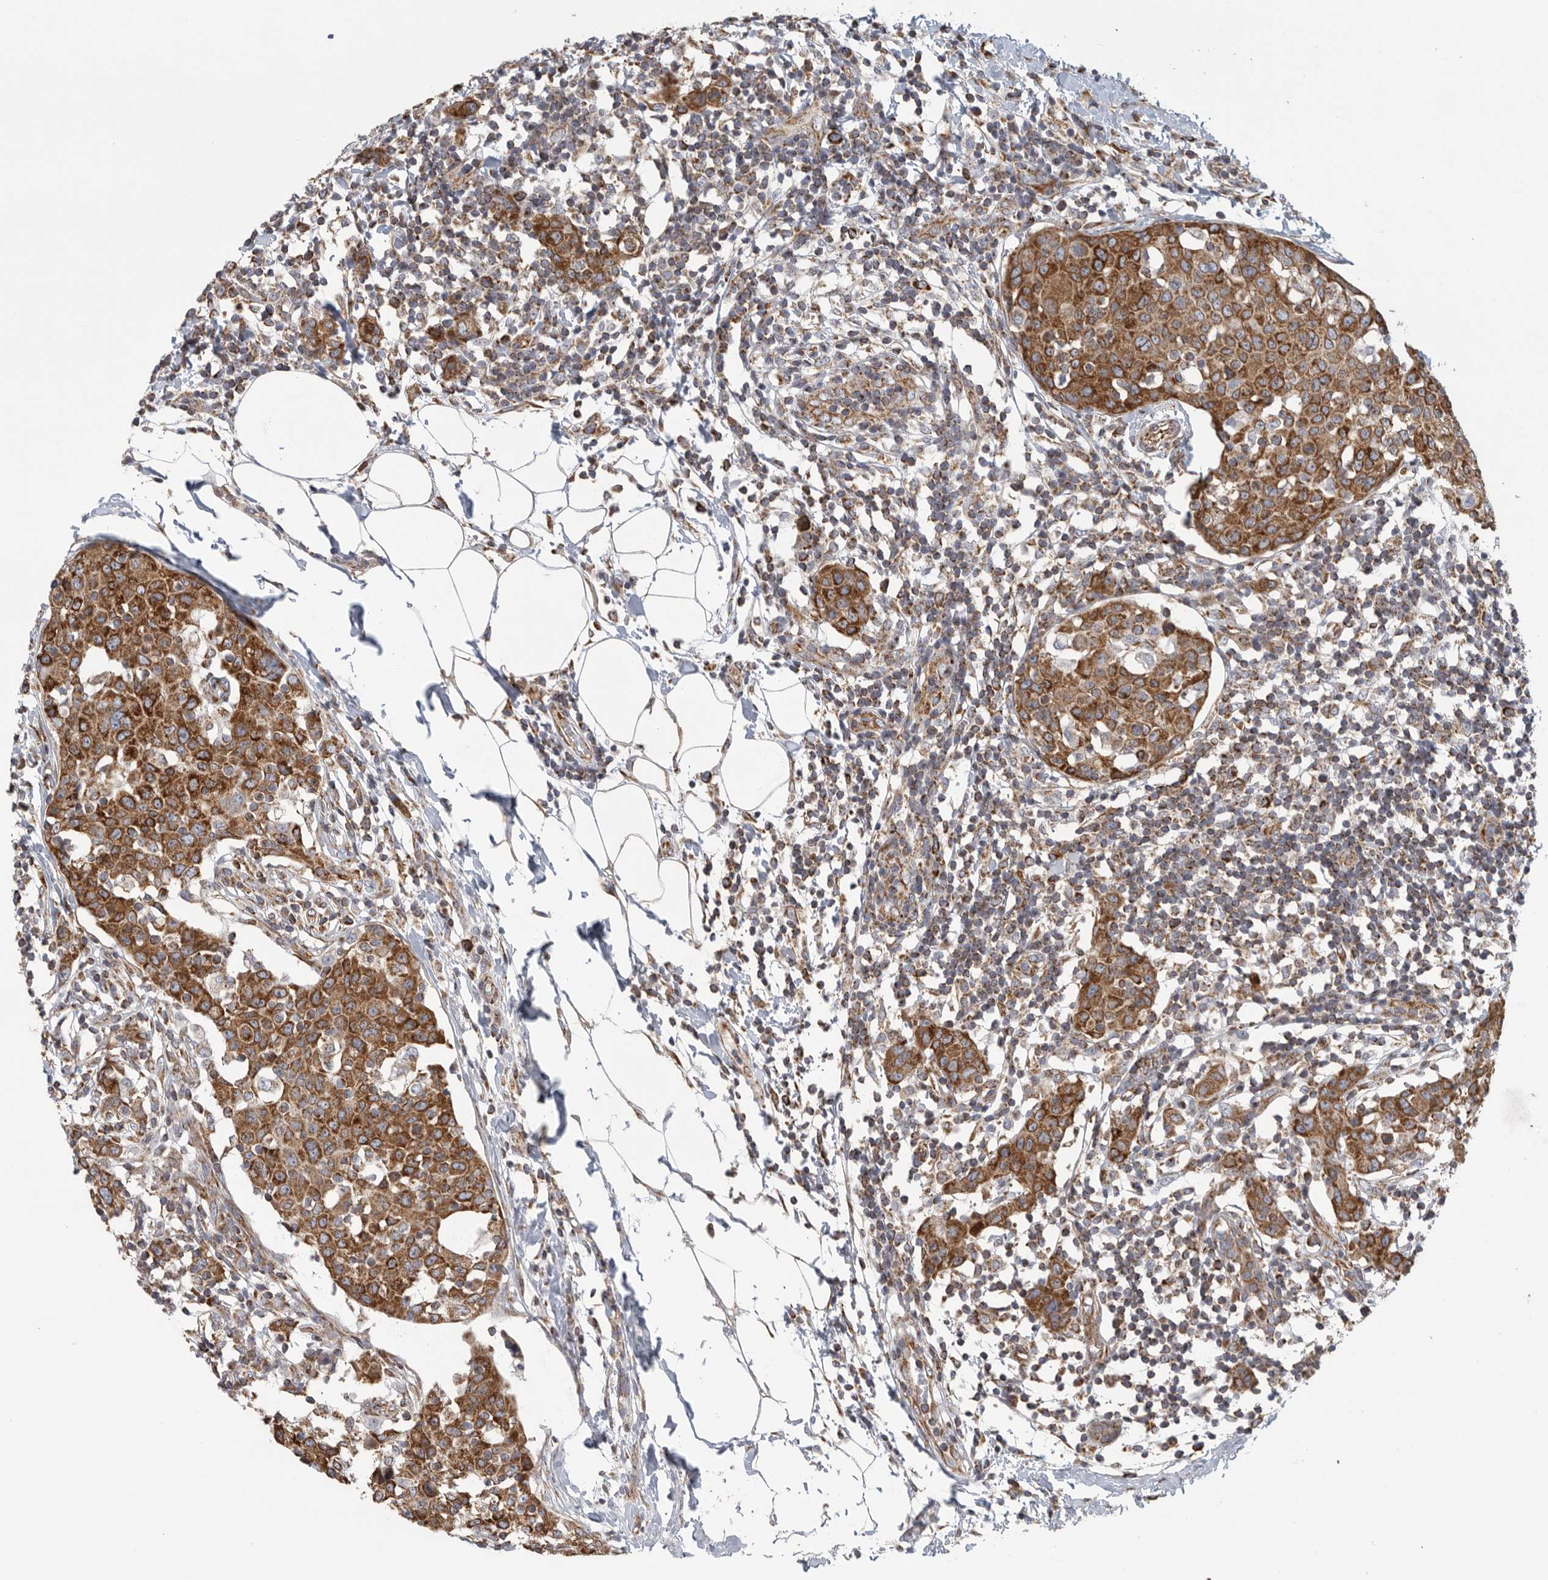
{"staining": {"intensity": "strong", "quantity": ">75%", "location": "cytoplasmic/membranous"}, "tissue": "breast cancer", "cell_type": "Tumor cells", "image_type": "cancer", "snomed": [{"axis": "morphology", "description": "Normal tissue, NOS"}, {"axis": "morphology", "description": "Duct carcinoma"}, {"axis": "topography", "description": "Breast"}], "caption": "DAB immunohistochemical staining of human breast infiltrating ductal carcinoma exhibits strong cytoplasmic/membranous protein staining in about >75% of tumor cells. The protein of interest is stained brown, and the nuclei are stained in blue (DAB (3,3'-diaminobenzidine) IHC with brightfield microscopy, high magnification).", "gene": "FKBP8", "patient": {"sex": "female", "age": 37}}